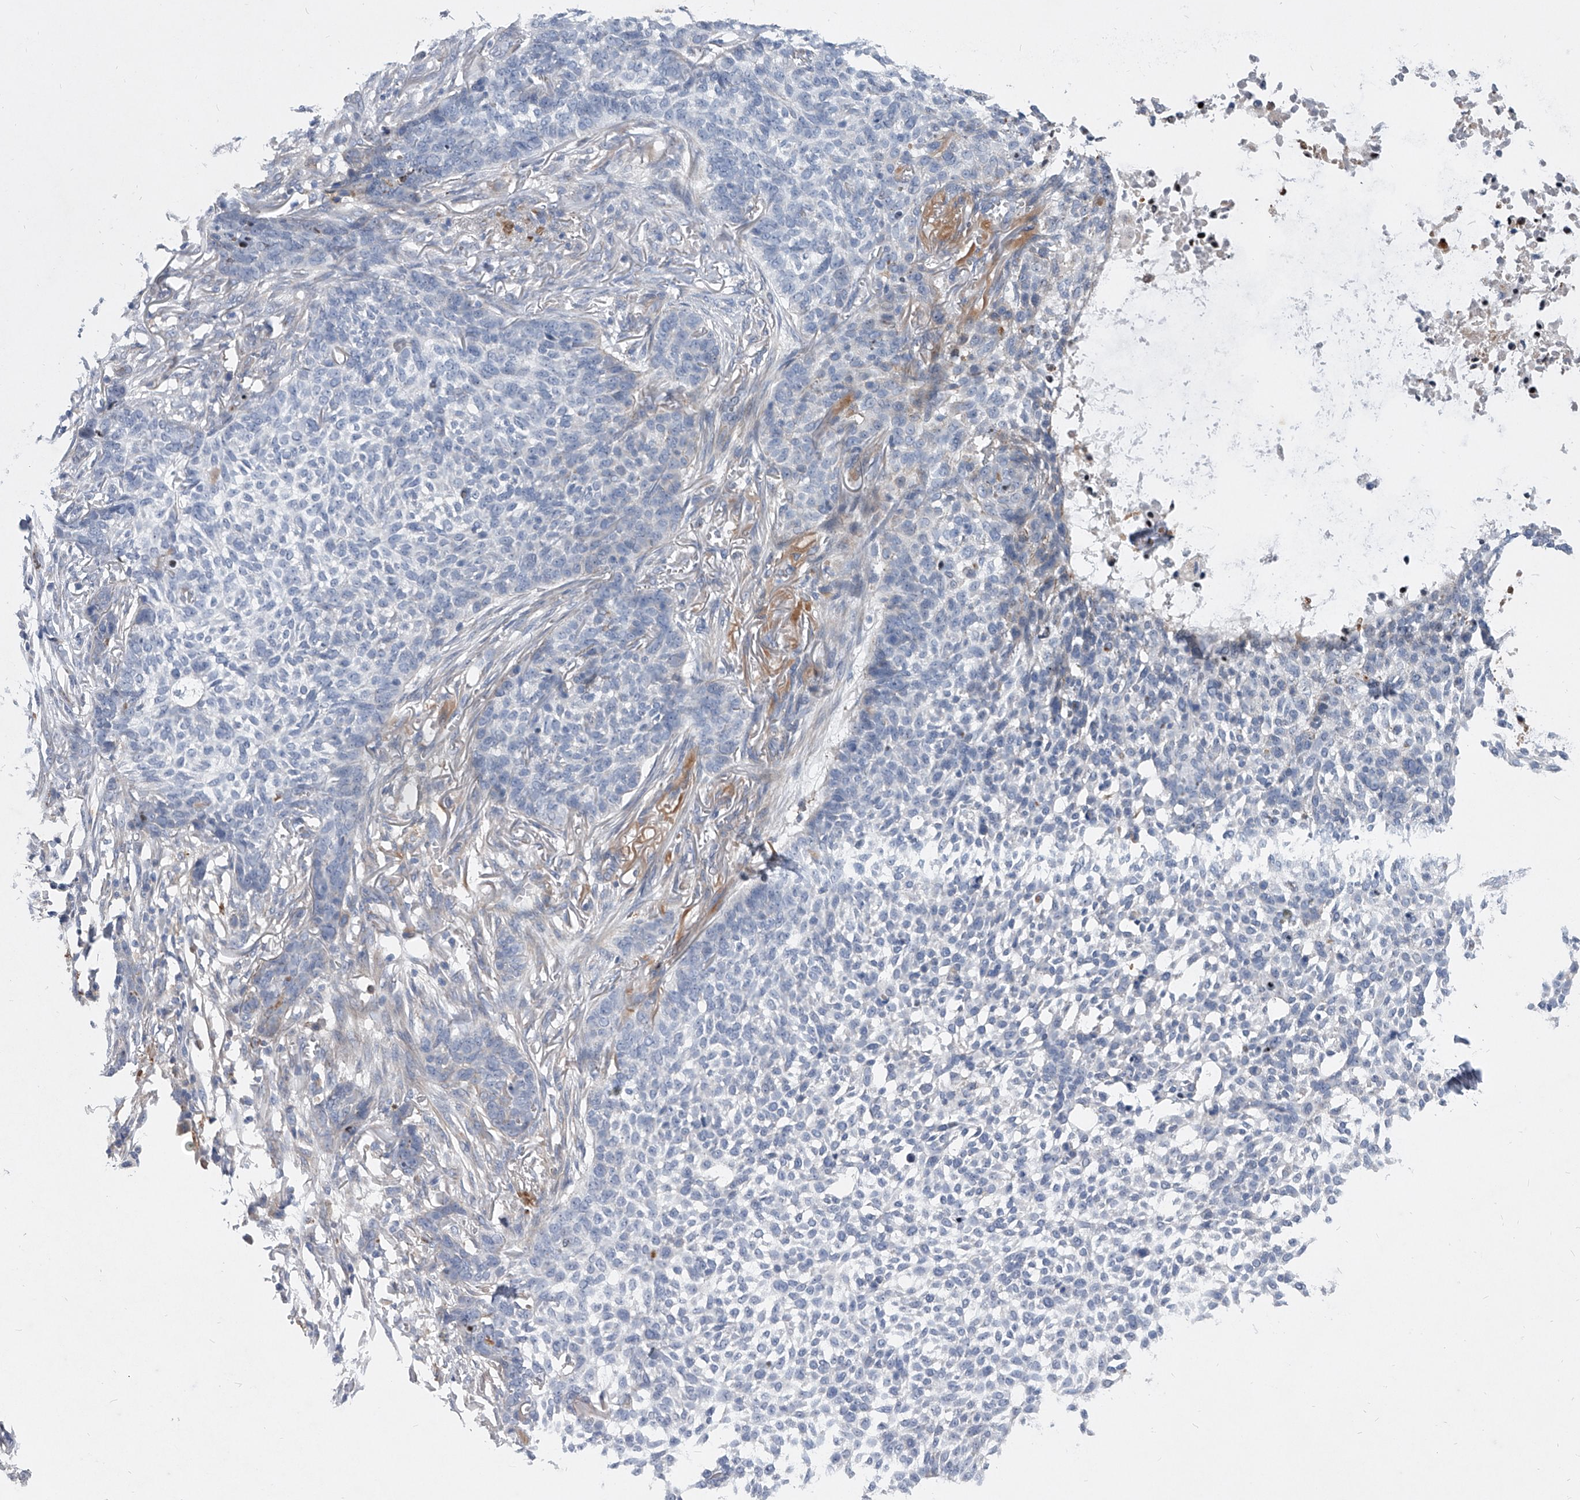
{"staining": {"intensity": "negative", "quantity": "none", "location": "none"}, "tissue": "skin cancer", "cell_type": "Tumor cells", "image_type": "cancer", "snomed": [{"axis": "morphology", "description": "Basal cell carcinoma"}, {"axis": "topography", "description": "Skin"}], "caption": "DAB immunohistochemical staining of skin cancer reveals no significant expression in tumor cells.", "gene": "MINDY4", "patient": {"sex": "male", "age": 85}}